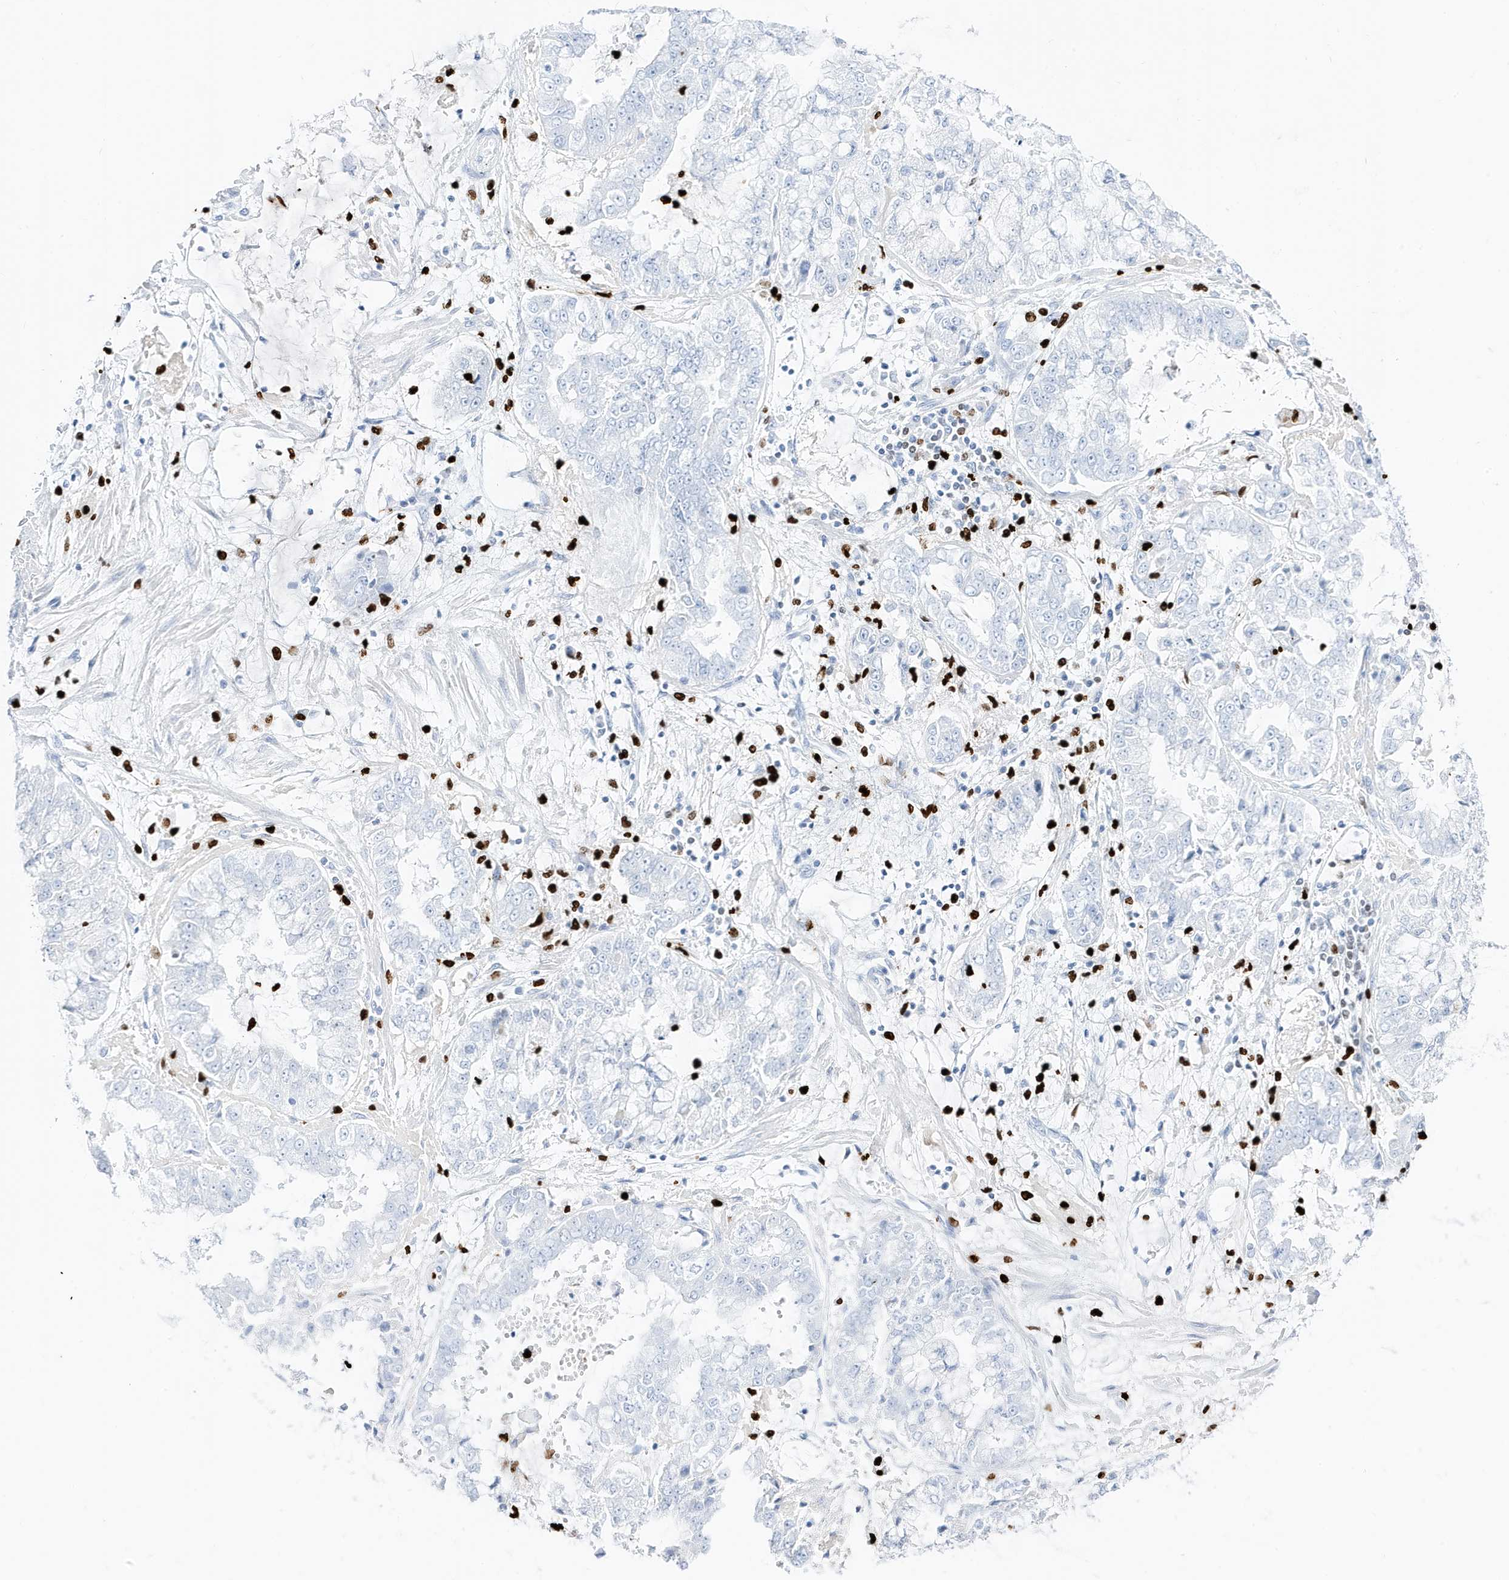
{"staining": {"intensity": "negative", "quantity": "none", "location": "none"}, "tissue": "stomach cancer", "cell_type": "Tumor cells", "image_type": "cancer", "snomed": [{"axis": "morphology", "description": "Adenocarcinoma, NOS"}, {"axis": "topography", "description": "Stomach"}], "caption": "Photomicrograph shows no protein staining in tumor cells of stomach cancer (adenocarcinoma) tissue.", "gene": "MNDA", "patient": {"sex": "male", "age": 76}}